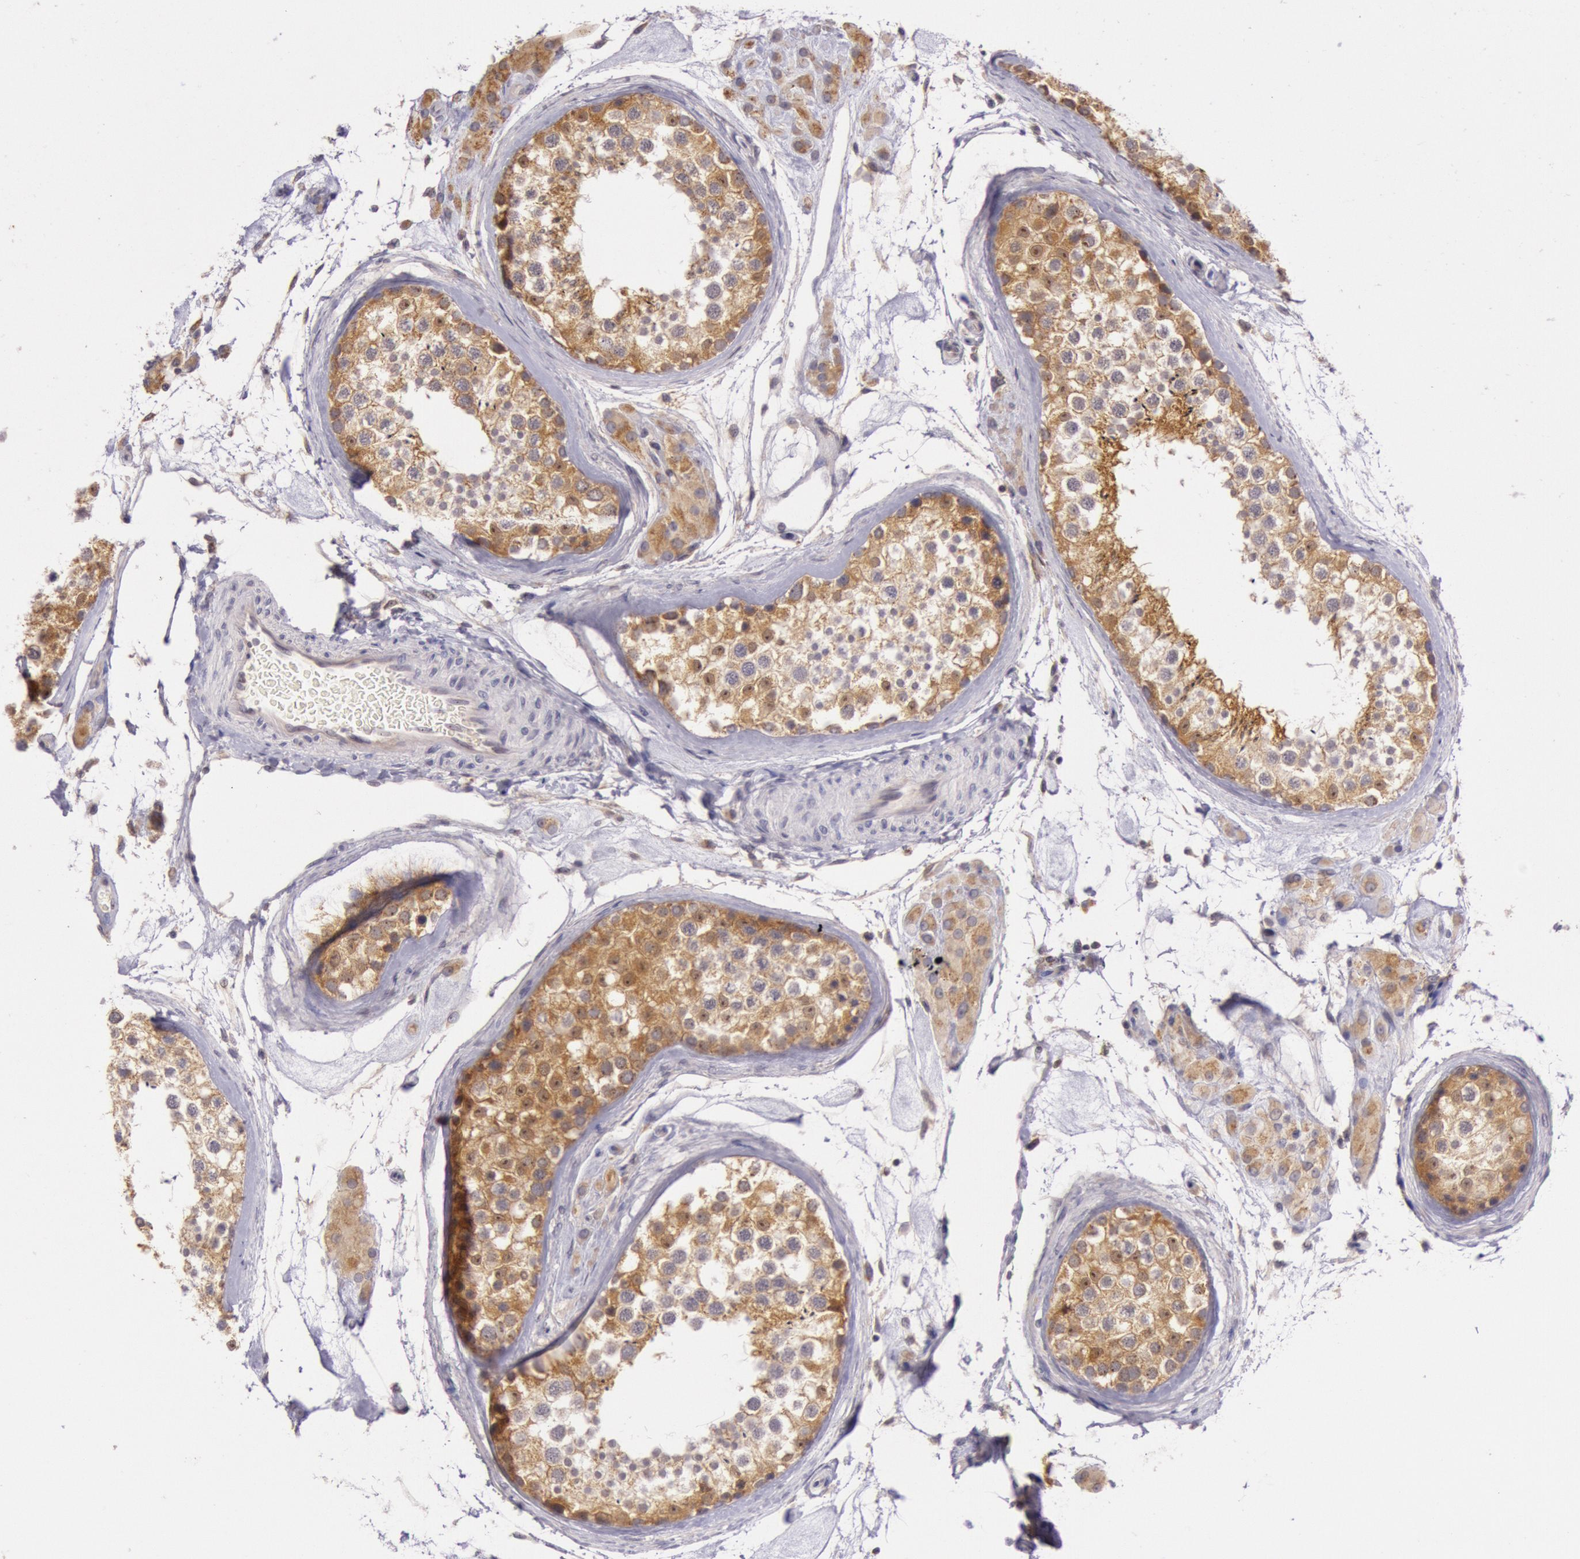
{"staining": {"intensity": "moderate", "quantity": ">75%", "location": "cytoplasmic/membranous,nuclear"}, "tissue": "testis", "cell_type": "Cells in seminiferous ducts", "image_type": "normal", "snomed": [{"axis": "morphology", "description": "Normal tissue, NOS"}, {"axis": "topography", "description": "Testis"}], "caption": "Benign testis displays moderate cytoplasmic/membranous,nuclear staining in about >75% of cells in seminiferous ducts.", "gene": "CDK16", "patient": {"sex": "male", "age": 46}}